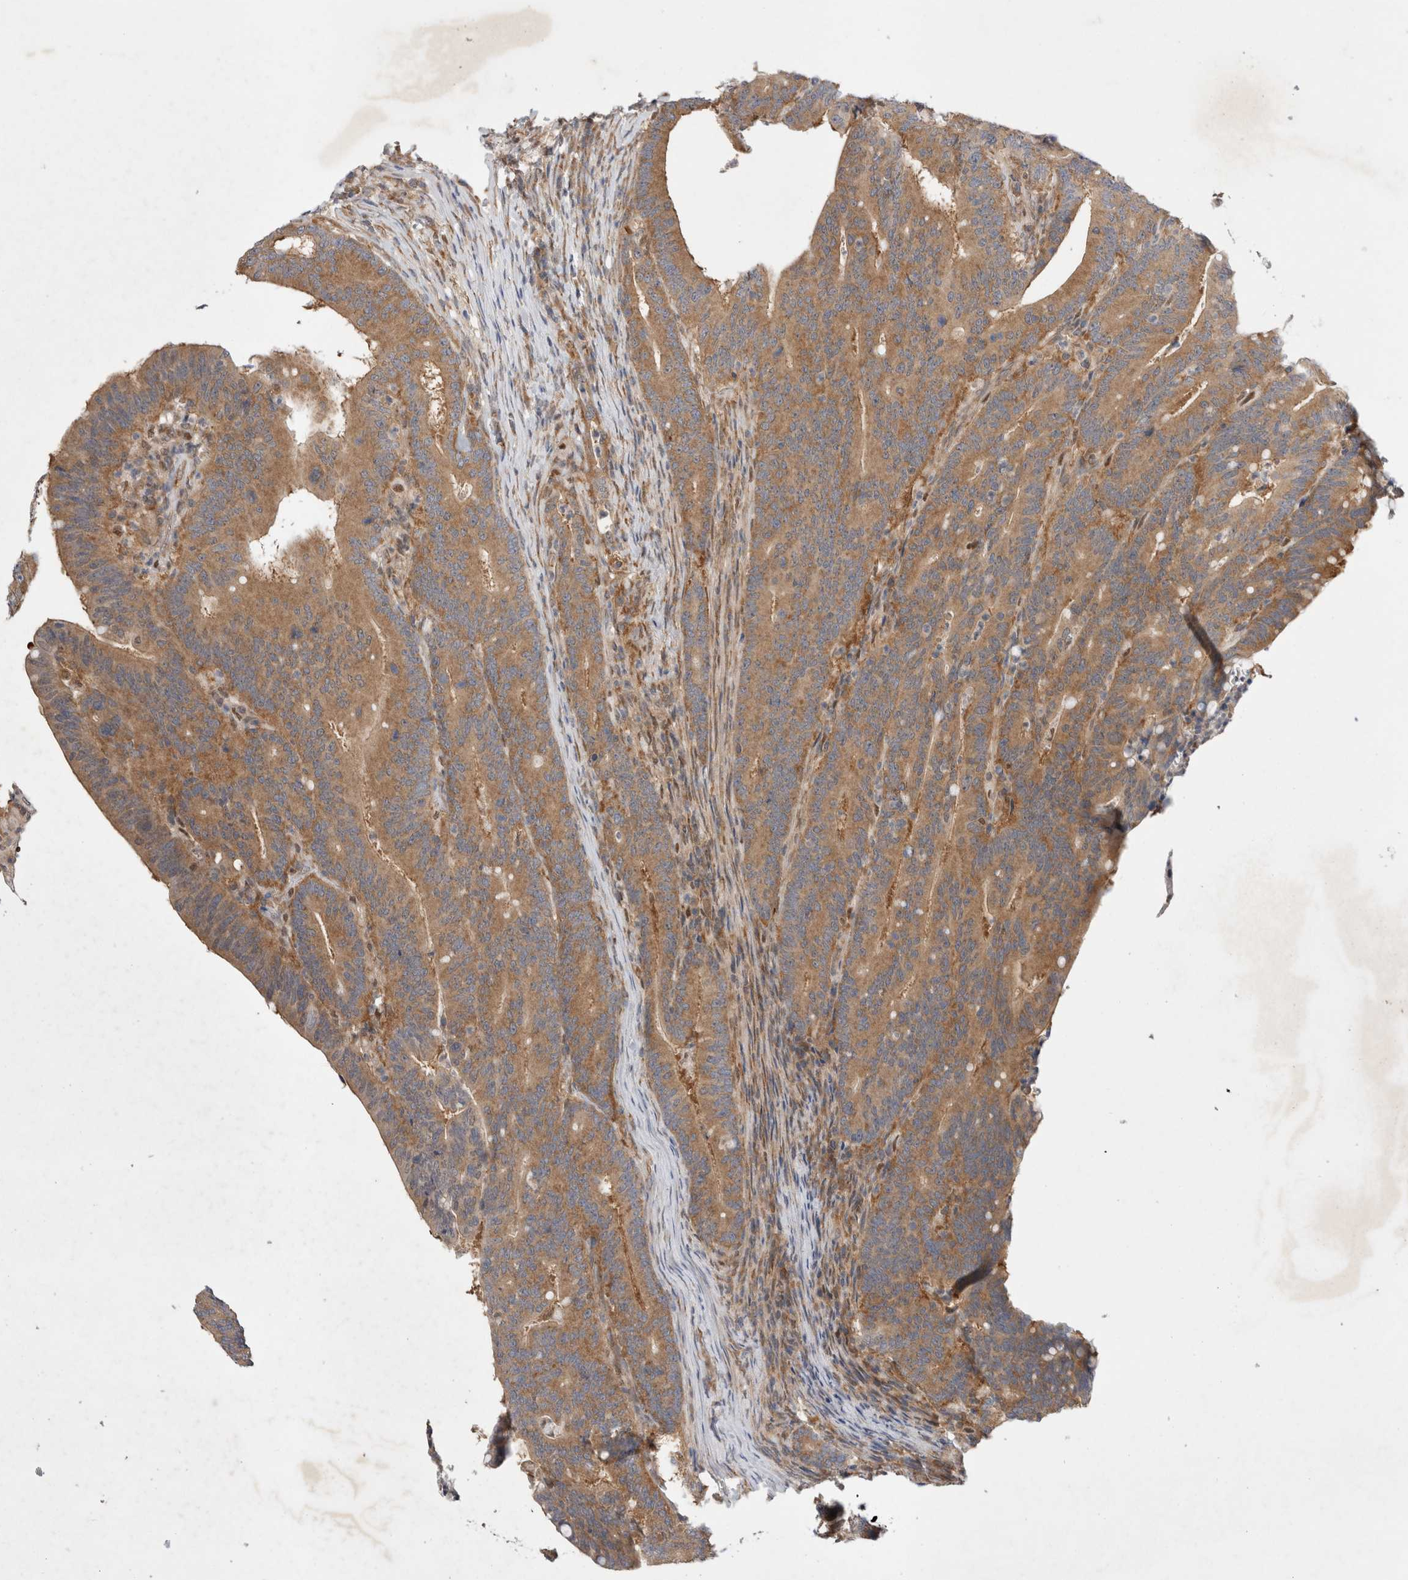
{"staining": {"intensity": "moderate", "quantity": ">75%", "location": "cytoplasmic/membranous"}, "tissue": "colorectal cancer", "cell_type": "Tumor cells", "image_type": "cancer", "snomed": [{"axis": "morphology", "description": "Adenocarcinoma, NOS"}, {"axis": "topography", "description": "Colon"}], "caption": "A high-resolution image shows IHC staining of colorectal cancer (adenocarcinoma), which displays moderate cytoplasmic/membranous expression in approximately >75% of tumor cells.", "gene": "EIF3E", "patient": {"sex": "female", "age": 66}}